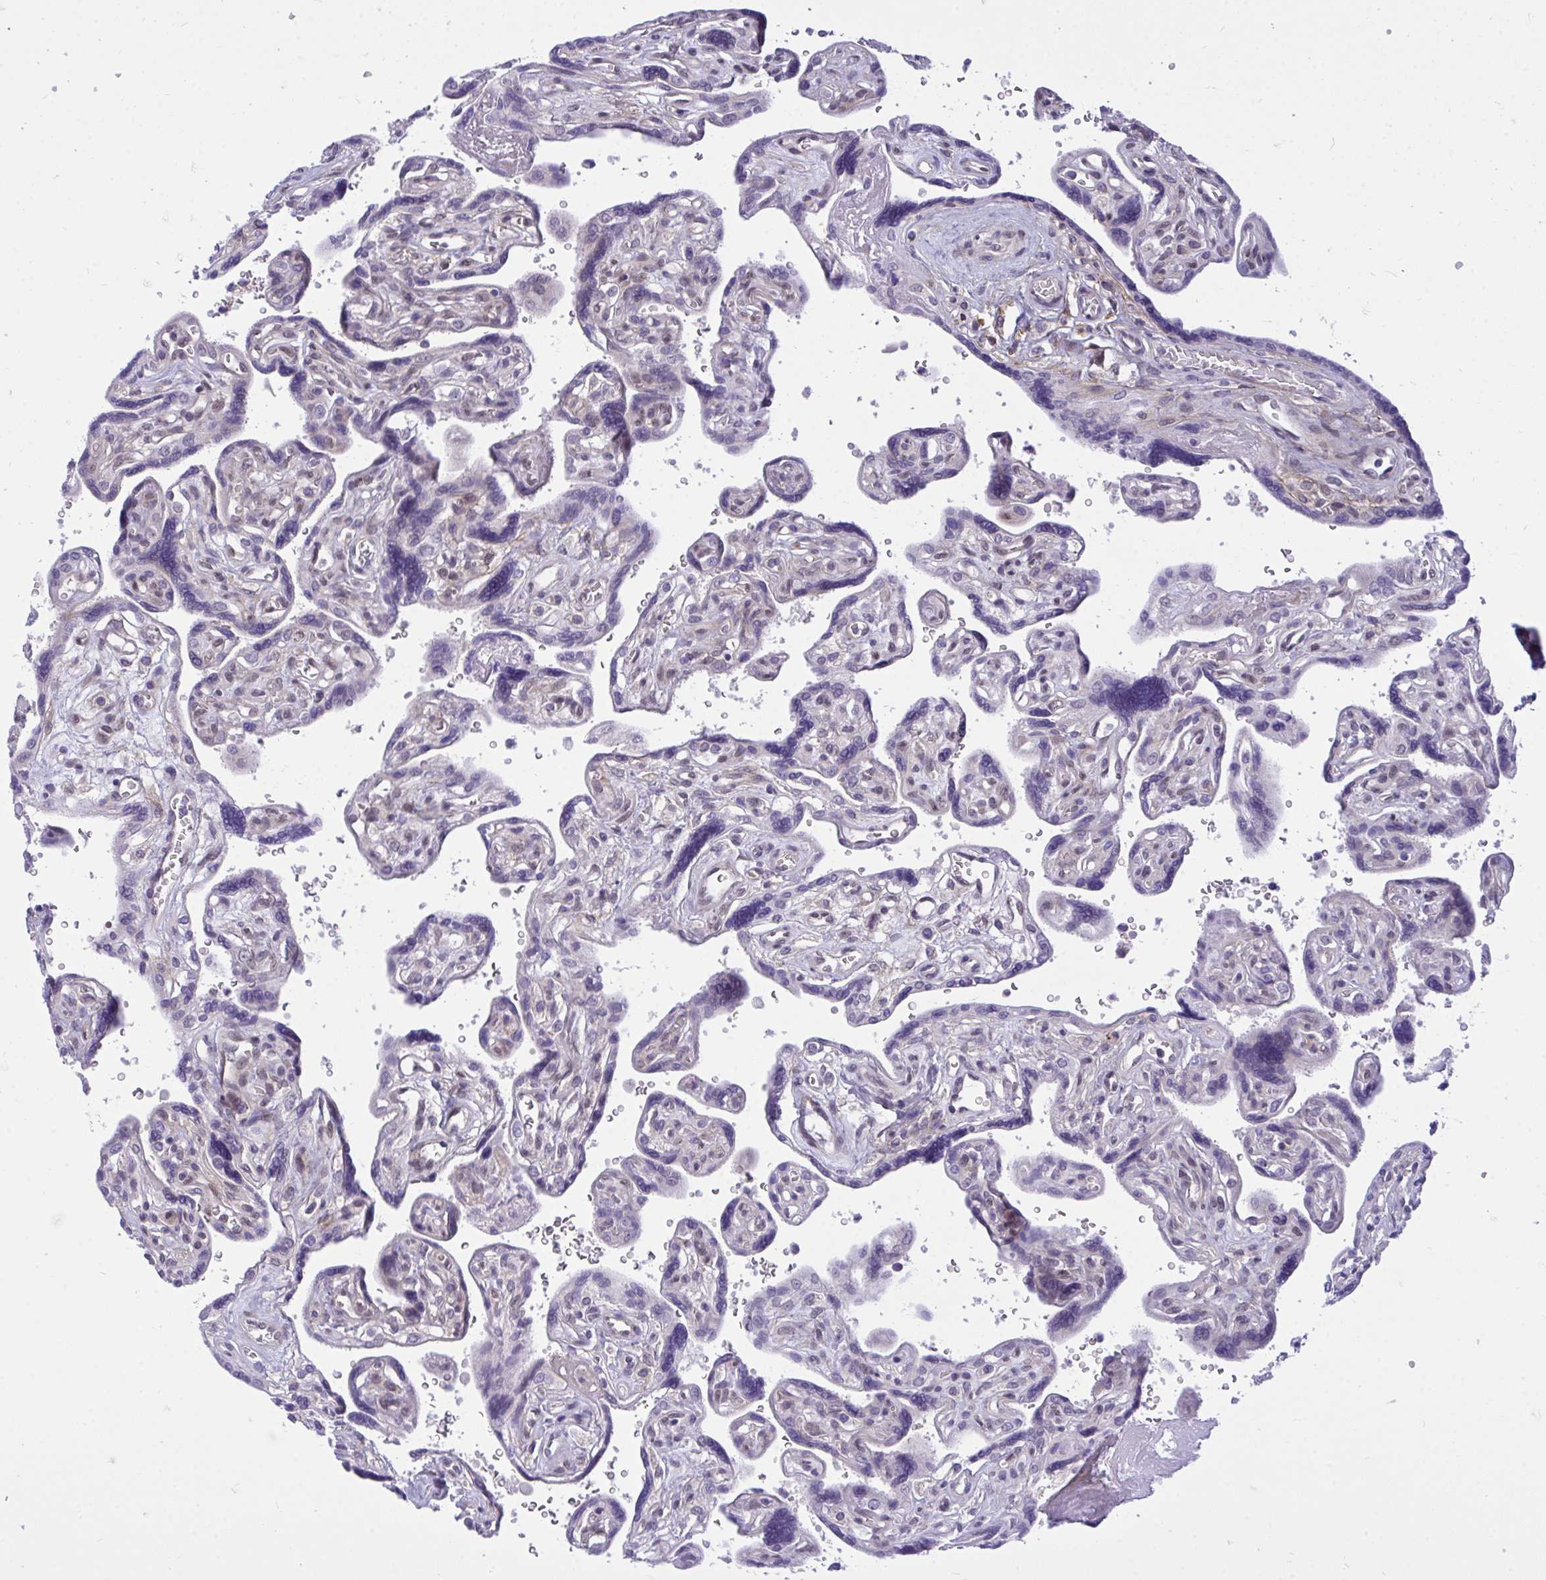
{"staining": {"intensity": "negative", "quantity": "none", "location": "none"}, "tissue": "placenta", "cell_type": "Decidual cells", "image_type": "normal", "snomed": [{"axis": "morphology", "description": "Normal tissue, NOS"}, {"axis": "topography", "description": "Placenta"}], "caption": "The histopathology image reveals no staining of decidual cells in normal placenta. (Stains: DAB (3,3'-diaminobenzidine) IHC with hematoxylin counter stain, Microscopy: brightfield microscopy at high magnification).", "gene": "HMBOX1", "patient": {"sex": "female", "age": 39}}